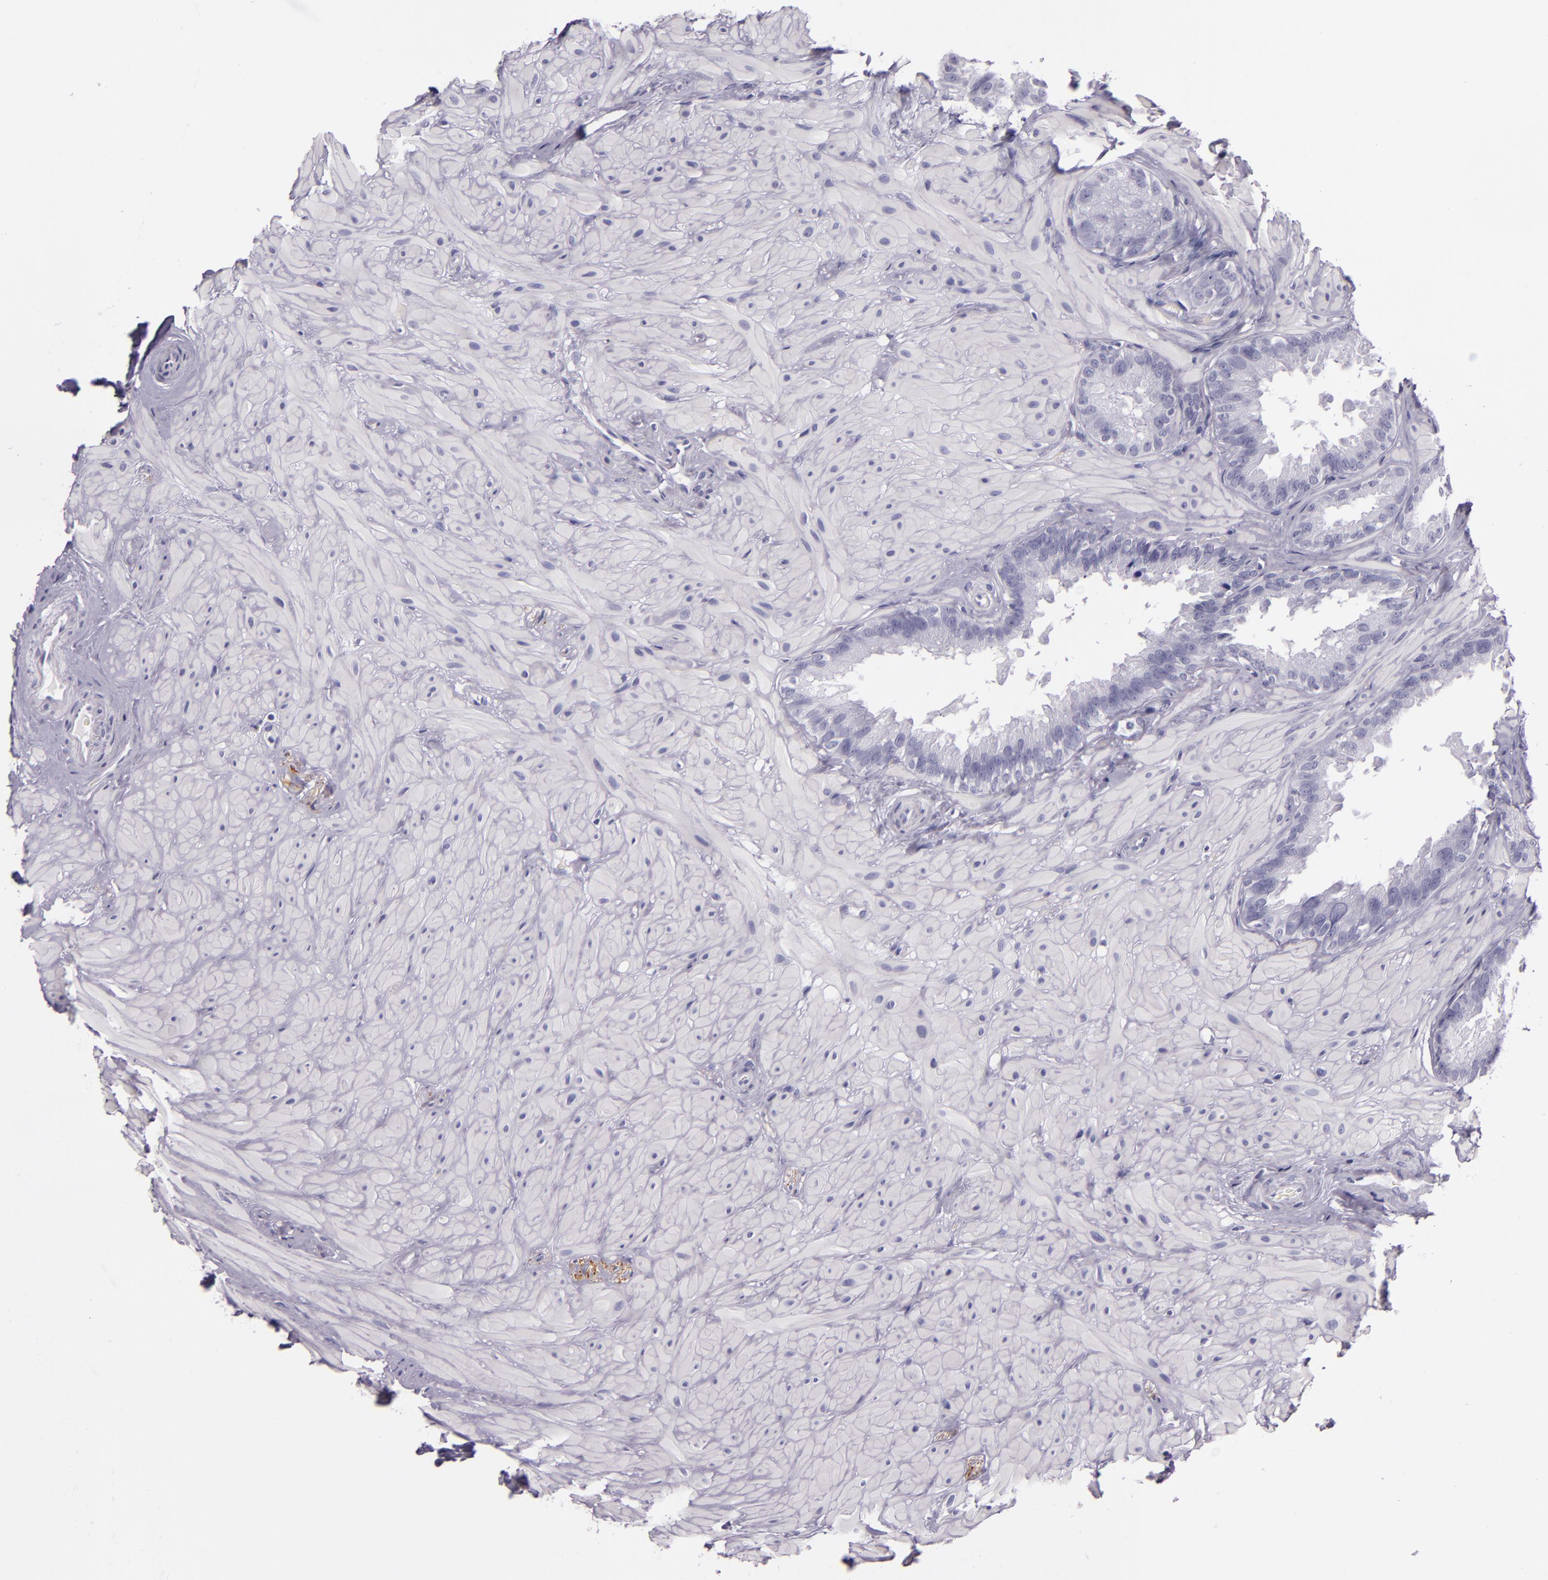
{"staining": {"intensity": "negative", "quantity": "none", "location": "none"}, "tissue": "seminal vesicle", "cell_type": "Glandular cells", "image_type": "normal", "snomed": [{"axis": "morphology", "description": "Normal tissue, NOS"}, {"axis": "topography", "description": "Prostate"}, {"axis": "topography", "description": "Seminal veicle"}], "caption": "This is an immunohistochemistry photomicrograph of normal seminal vesicle. There is no positivity in glandular cells.", "gene": "INA", "patient": {"sex": "male", "age": 63}}